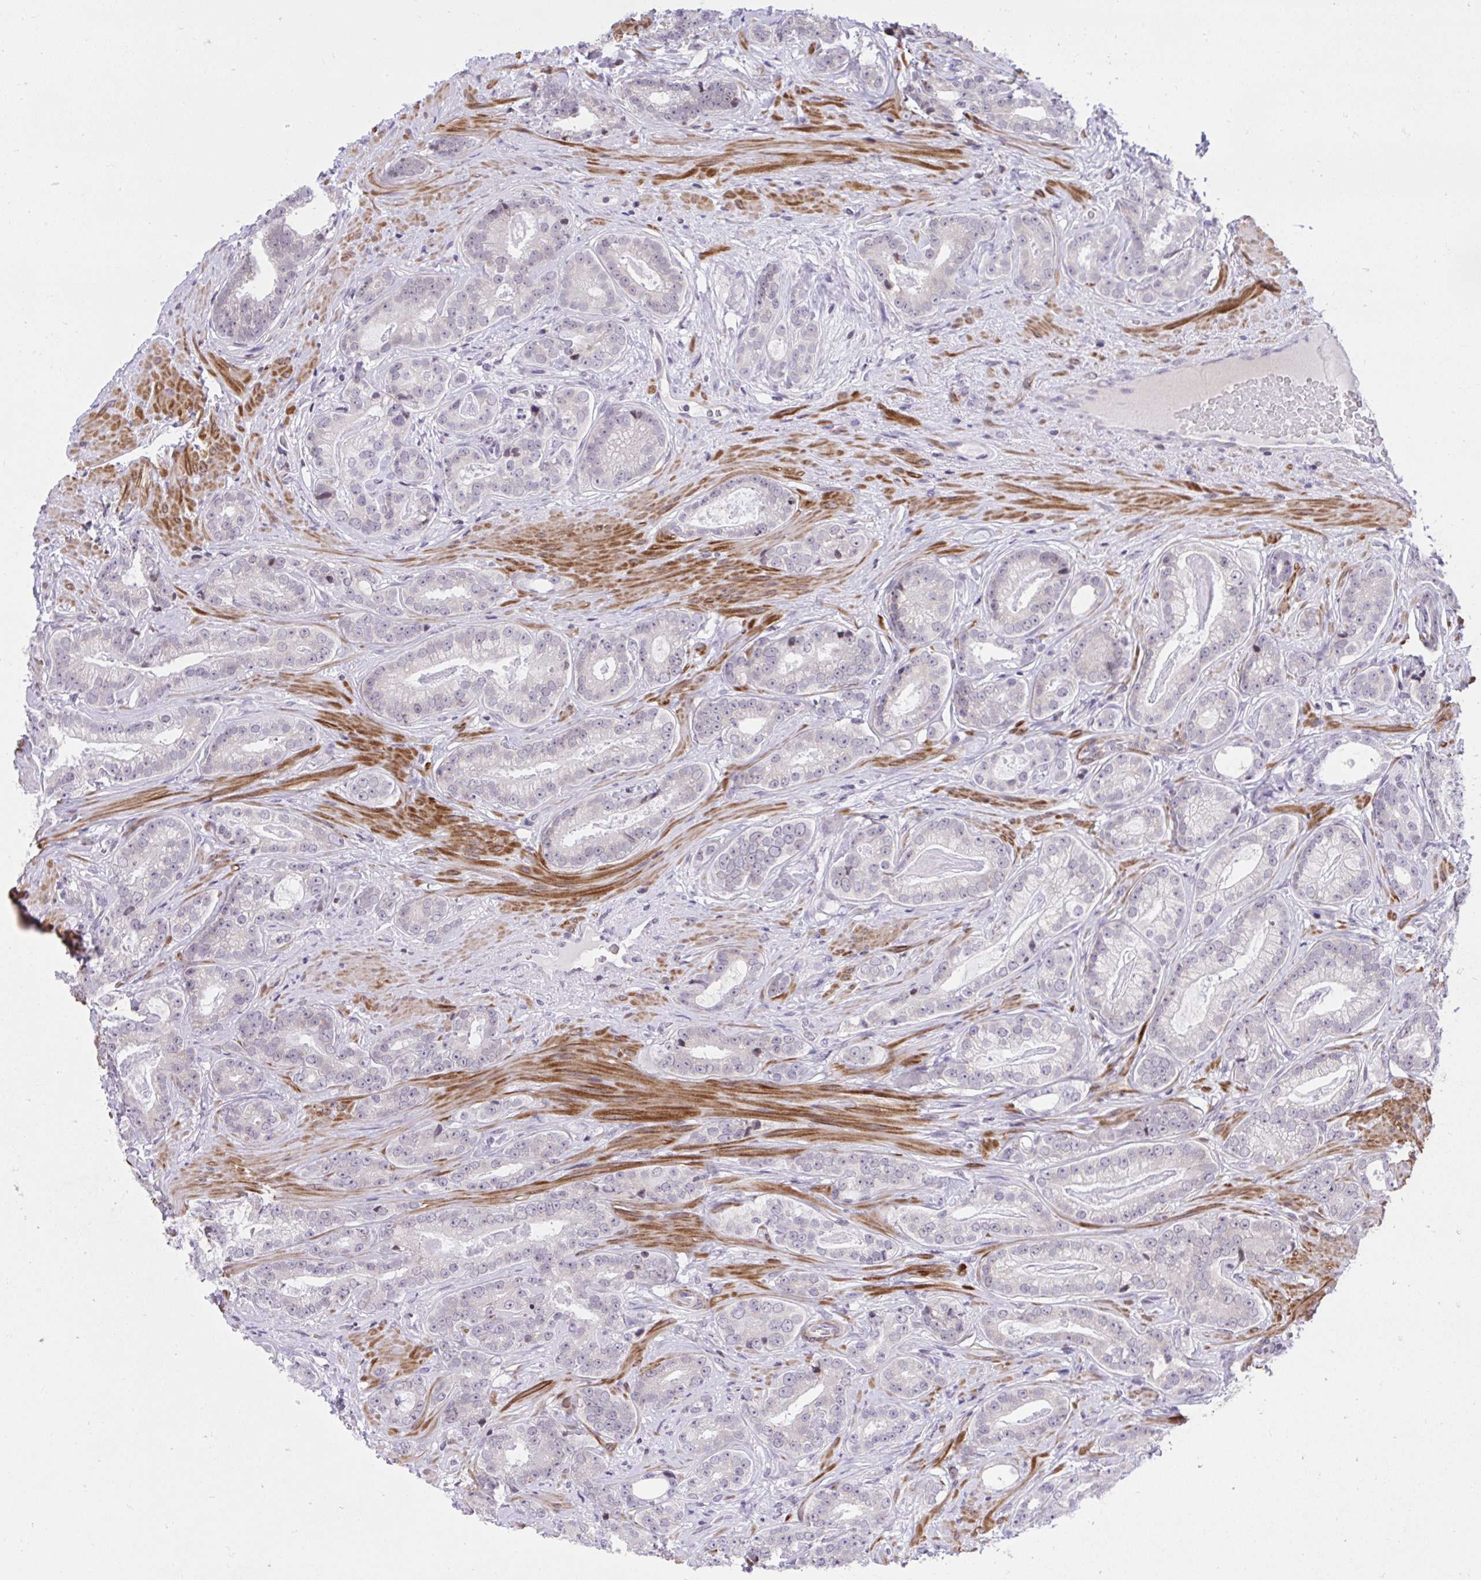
{"staining": {"intensity": "negative", "quantity": "none", "location": "none"}, "tissue": "prostate cancer", "cell_type": "Tumor cells", "image_type": "cancer", "snomed": [{"axis": "morphology", "description": "Adenocarcinoma, Low grade"}, {"axis": "topography", "description": "Prostate"}], "caption": "DAB immunohistochemical staining of prostate cancer shows no significant expression in tumor cells. (DAB IHC, high magnification).", "gene": "KCNN4", "patient": {"sex": "male", "age": 61}}